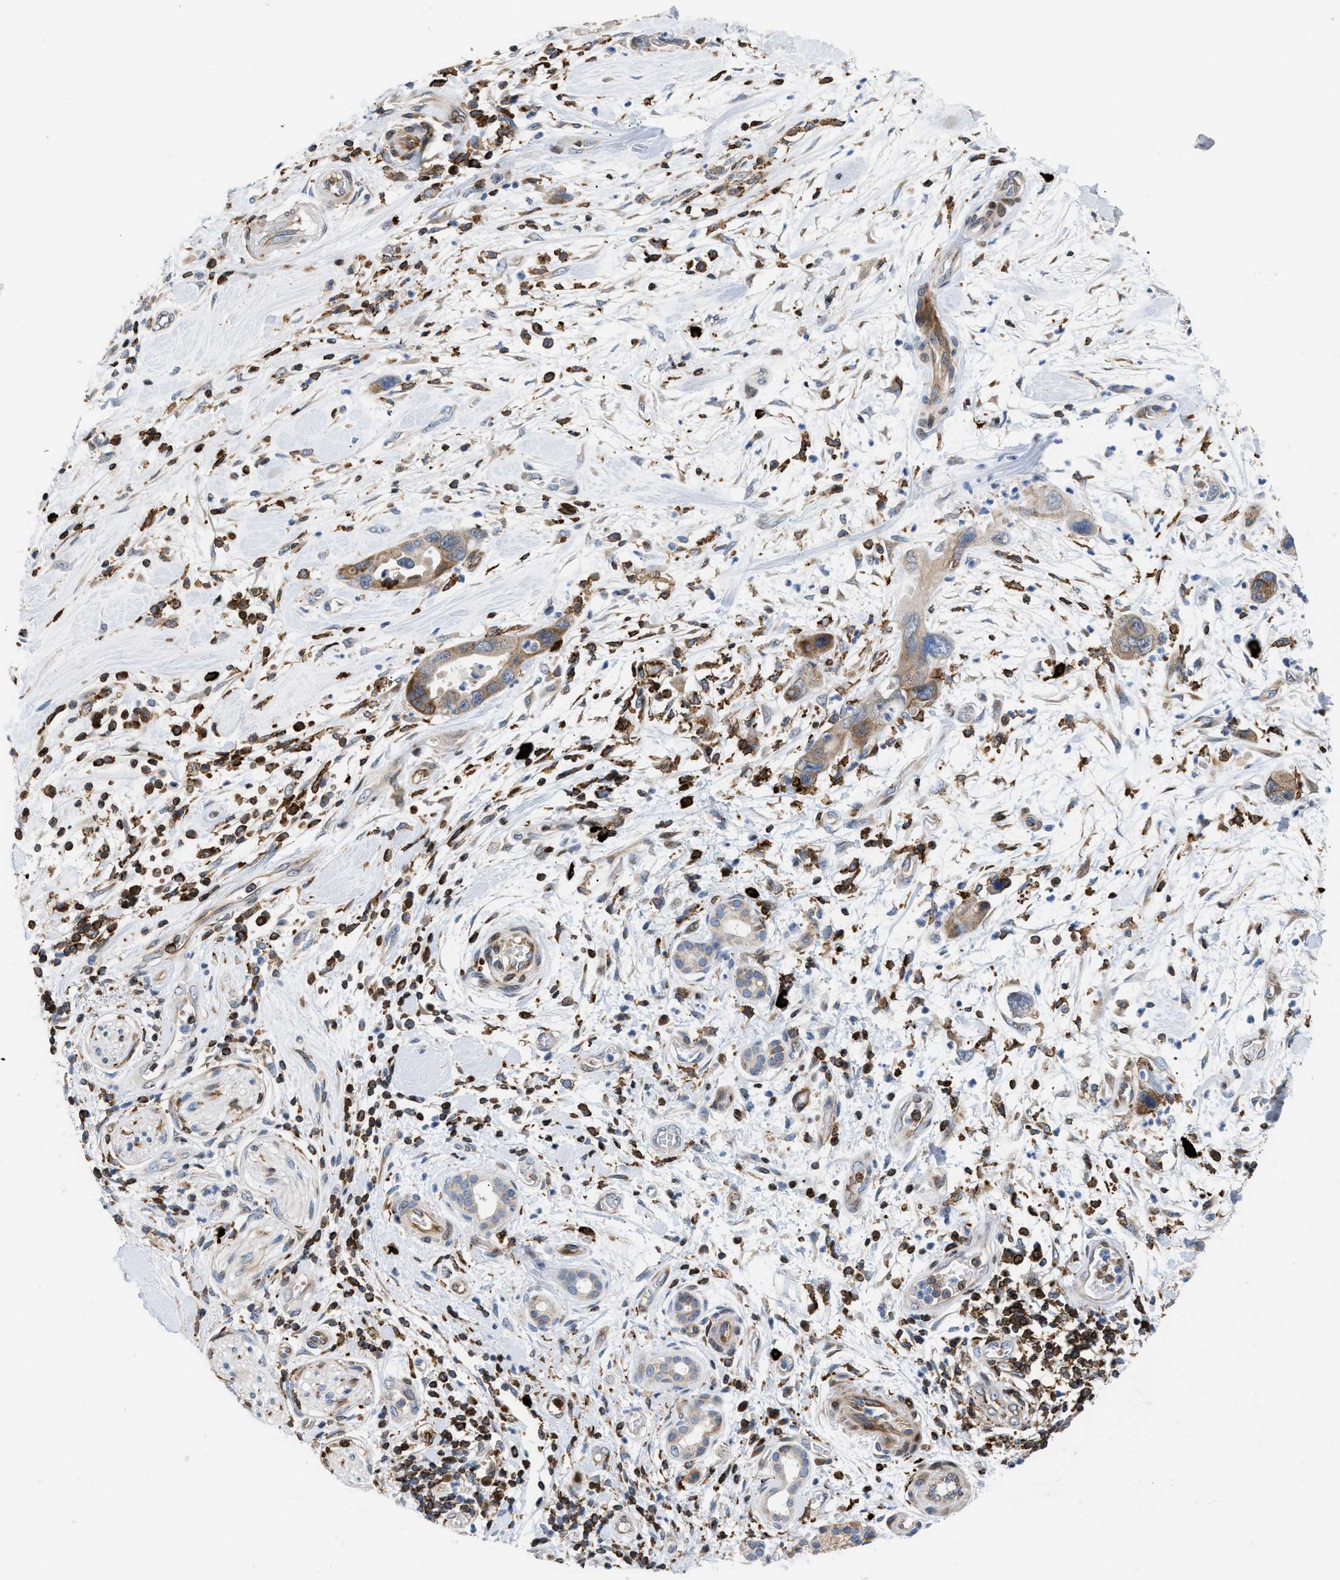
{"staining": {"intensity": "weak", "quantity": "25%-75%", "location": "cytoplasmic/membranous"}, "tissue": "pancreatic cancer", "cell_type": "Tumor cells", "image_type": "cancer", "snomed": [{"axis": "morphology", "description": "Adenocarcinoma, NOS"}, {"axis": "topography", "description": "Pancreas"}], "caption": "A photomicrograph of pancreatic cancer stained for a protein reveals weak cytoplasmic/membranous brown staining in tumor cells.", "gene": "ATP9A", "patient": {"sex": "female", "age": 70}}